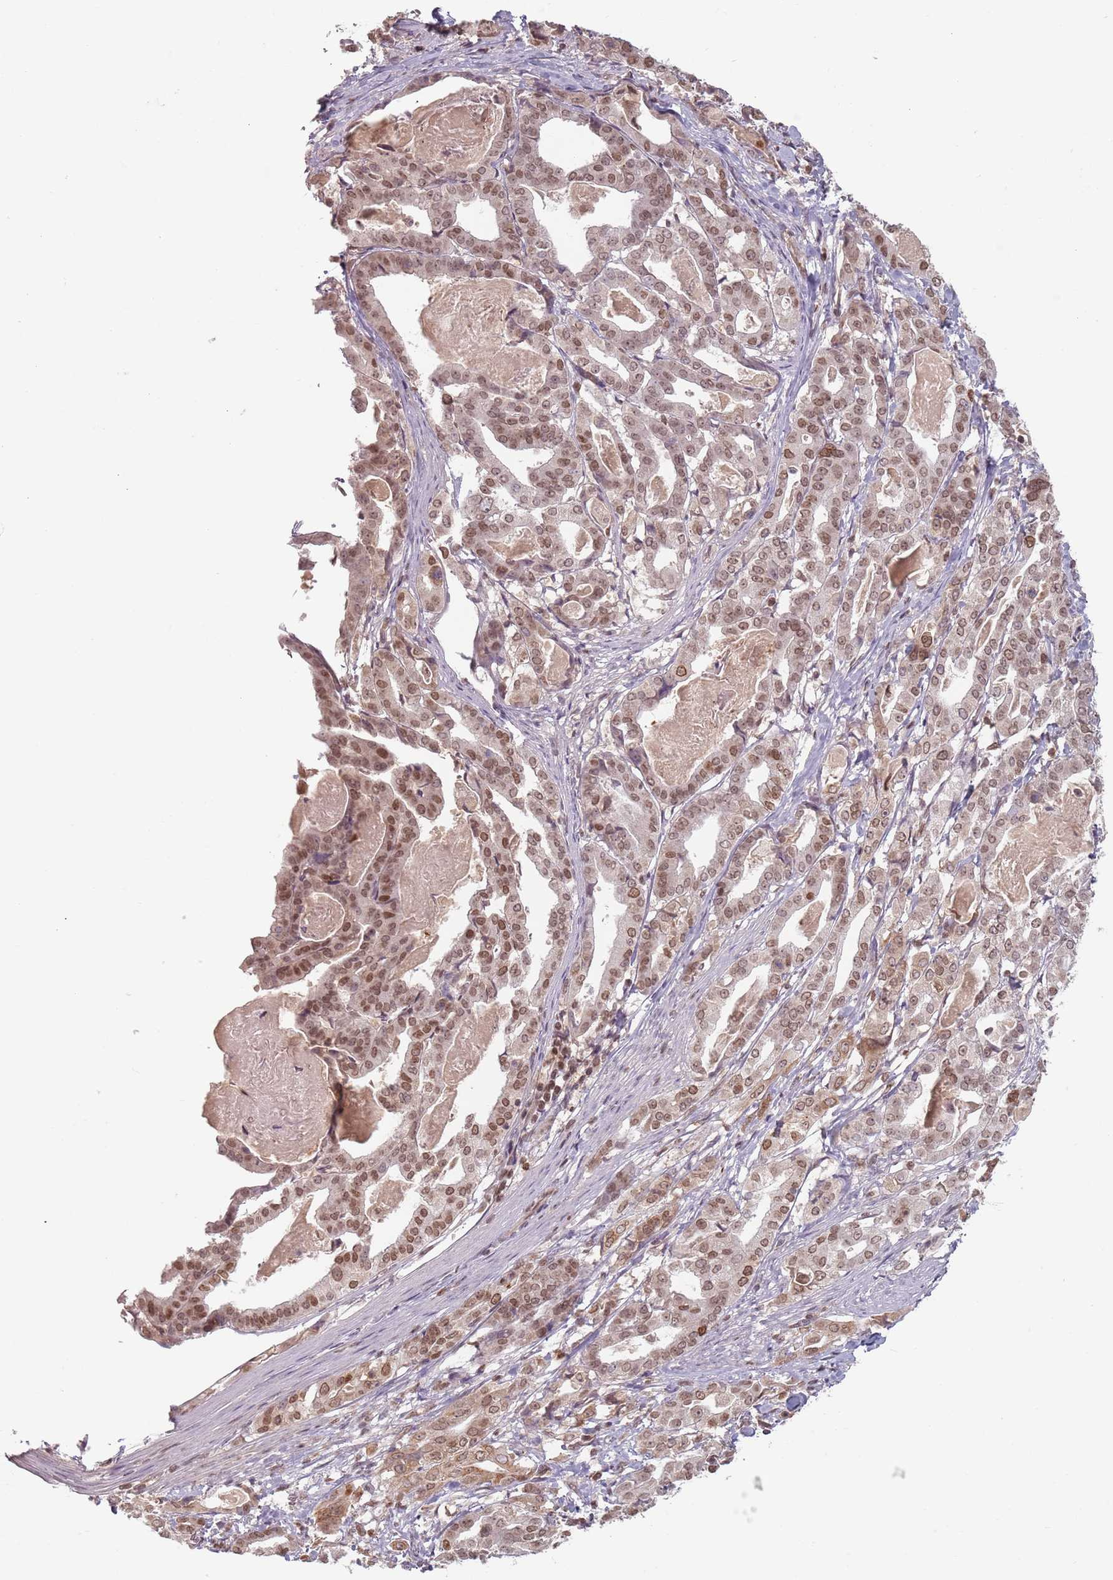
{"staining": {"intensity": "moderate", "quantity": ">75%", "location": "cytoplasmic/membranous,nuclear"}, "tissue": "stomach cancer", "cell_type": "Tumor cells", "image_type": "cancer", "snomed": [{"axis": "morphology", "description": "Adenocarcinoma, NOS"}, {"axis": "topography", "description": "Stomach"}], "caption": "Stomach cancer tissue demonstrates moderate cytoplasmic/membranous and nuclear expression in approximately >75% of tumor cells, visualized by immunohistochemistry. Ihc stains the protein of interest in brown and the nuclei are stained blue.", "gene": "NUP50", "patient": {"sex": "male", "age": 48}}